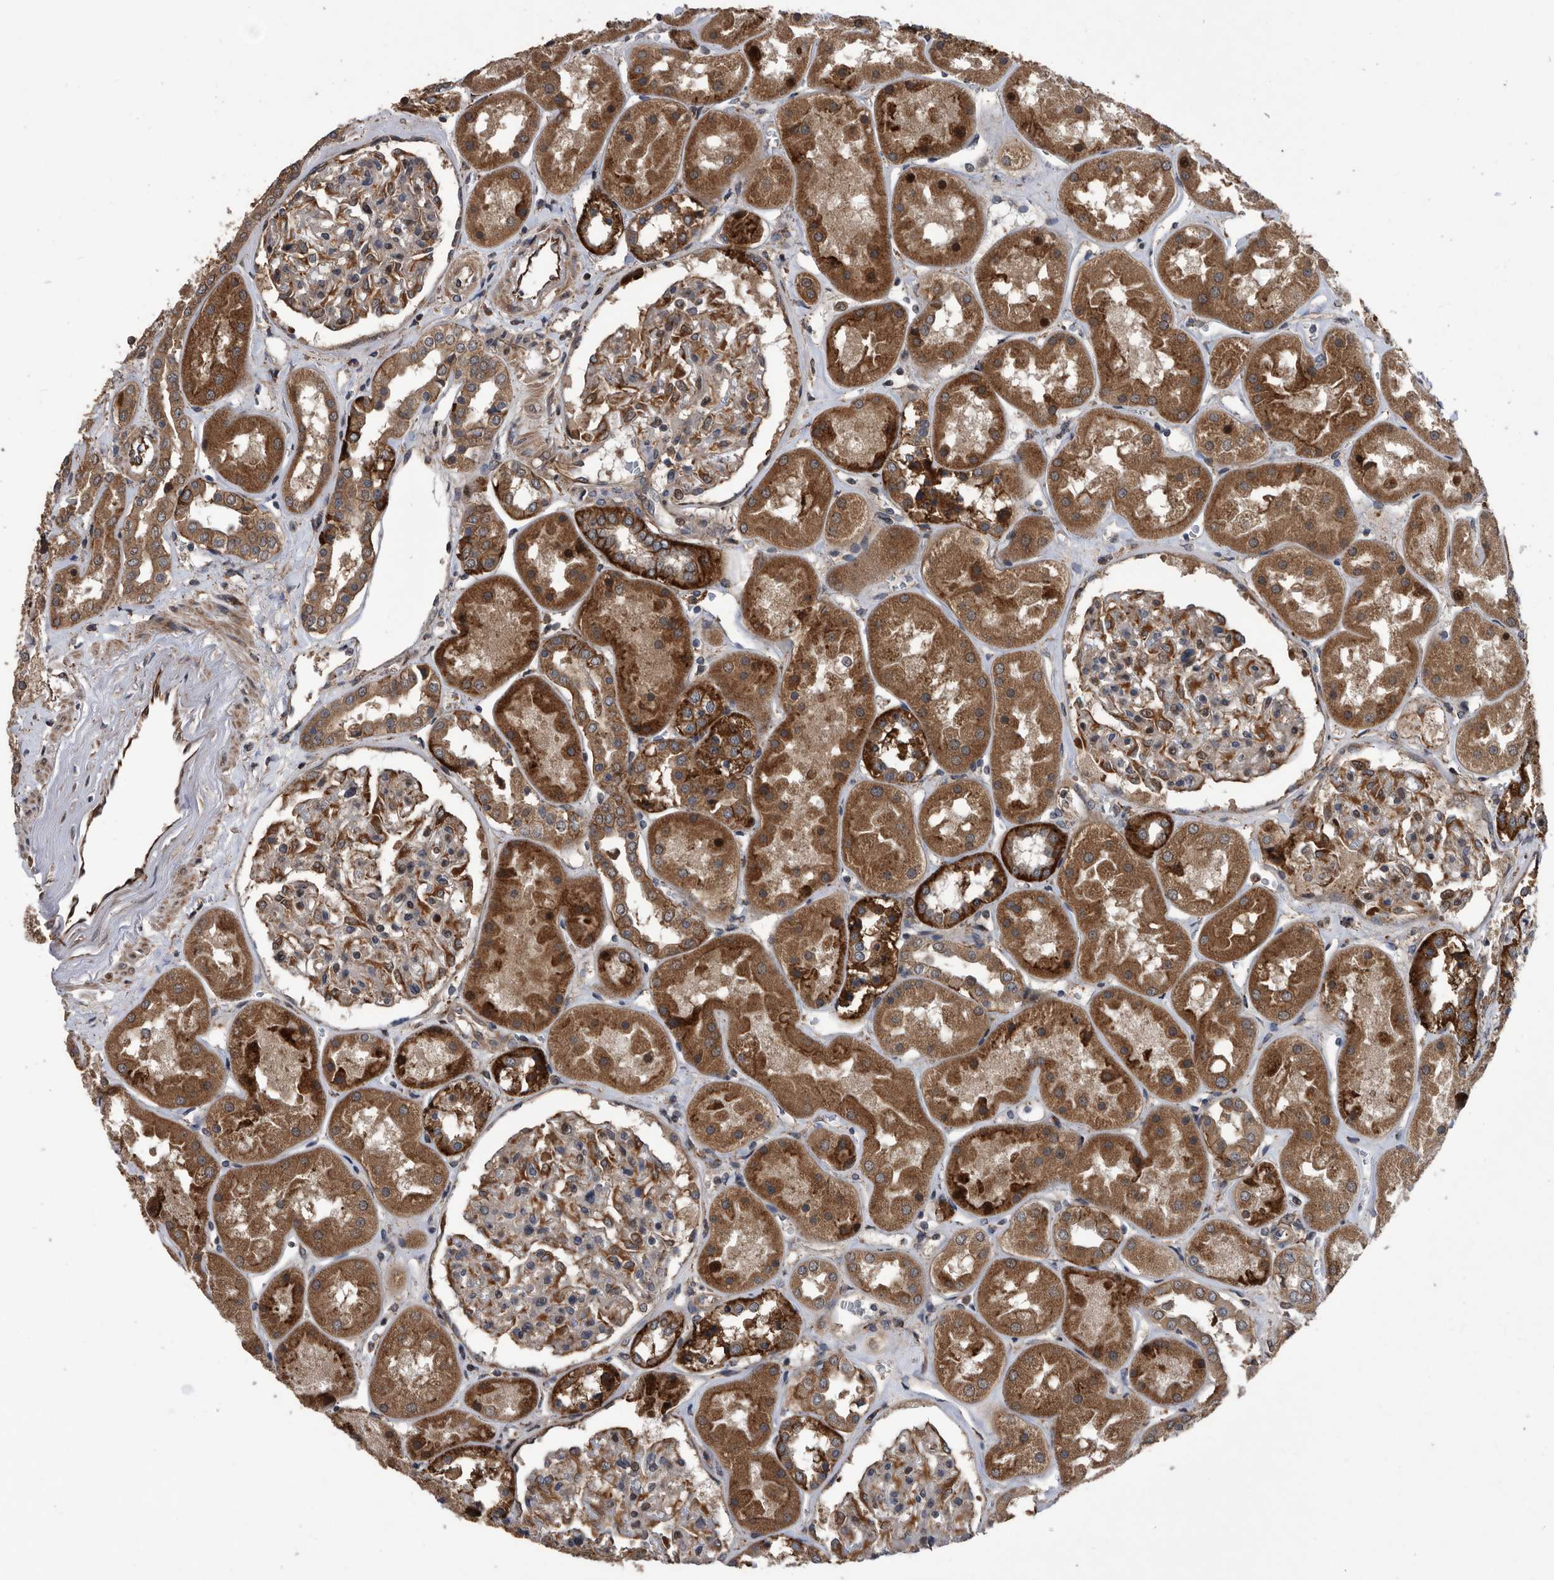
{"staining": {"intensity": "moderate", "quantity": "25%-75%", "location": "cytoplasmic/membranous"}, "tissue": "kidney", "cell_type": "Cells in glomeruli", "image_type": "normal", "snomed": [{"axis": "morphology", "description": "Normal tissue, NOS"}, {"axis": "topography", "description": "Kidney"}], "caption": "Unremarkable kidney demonstrates moderate cytoplasmic/membranous staining in approximately 25%-75% of cells in glomeruli.", "gene": "SERINC2", "patient": {"sex": "male", "age": 70}}